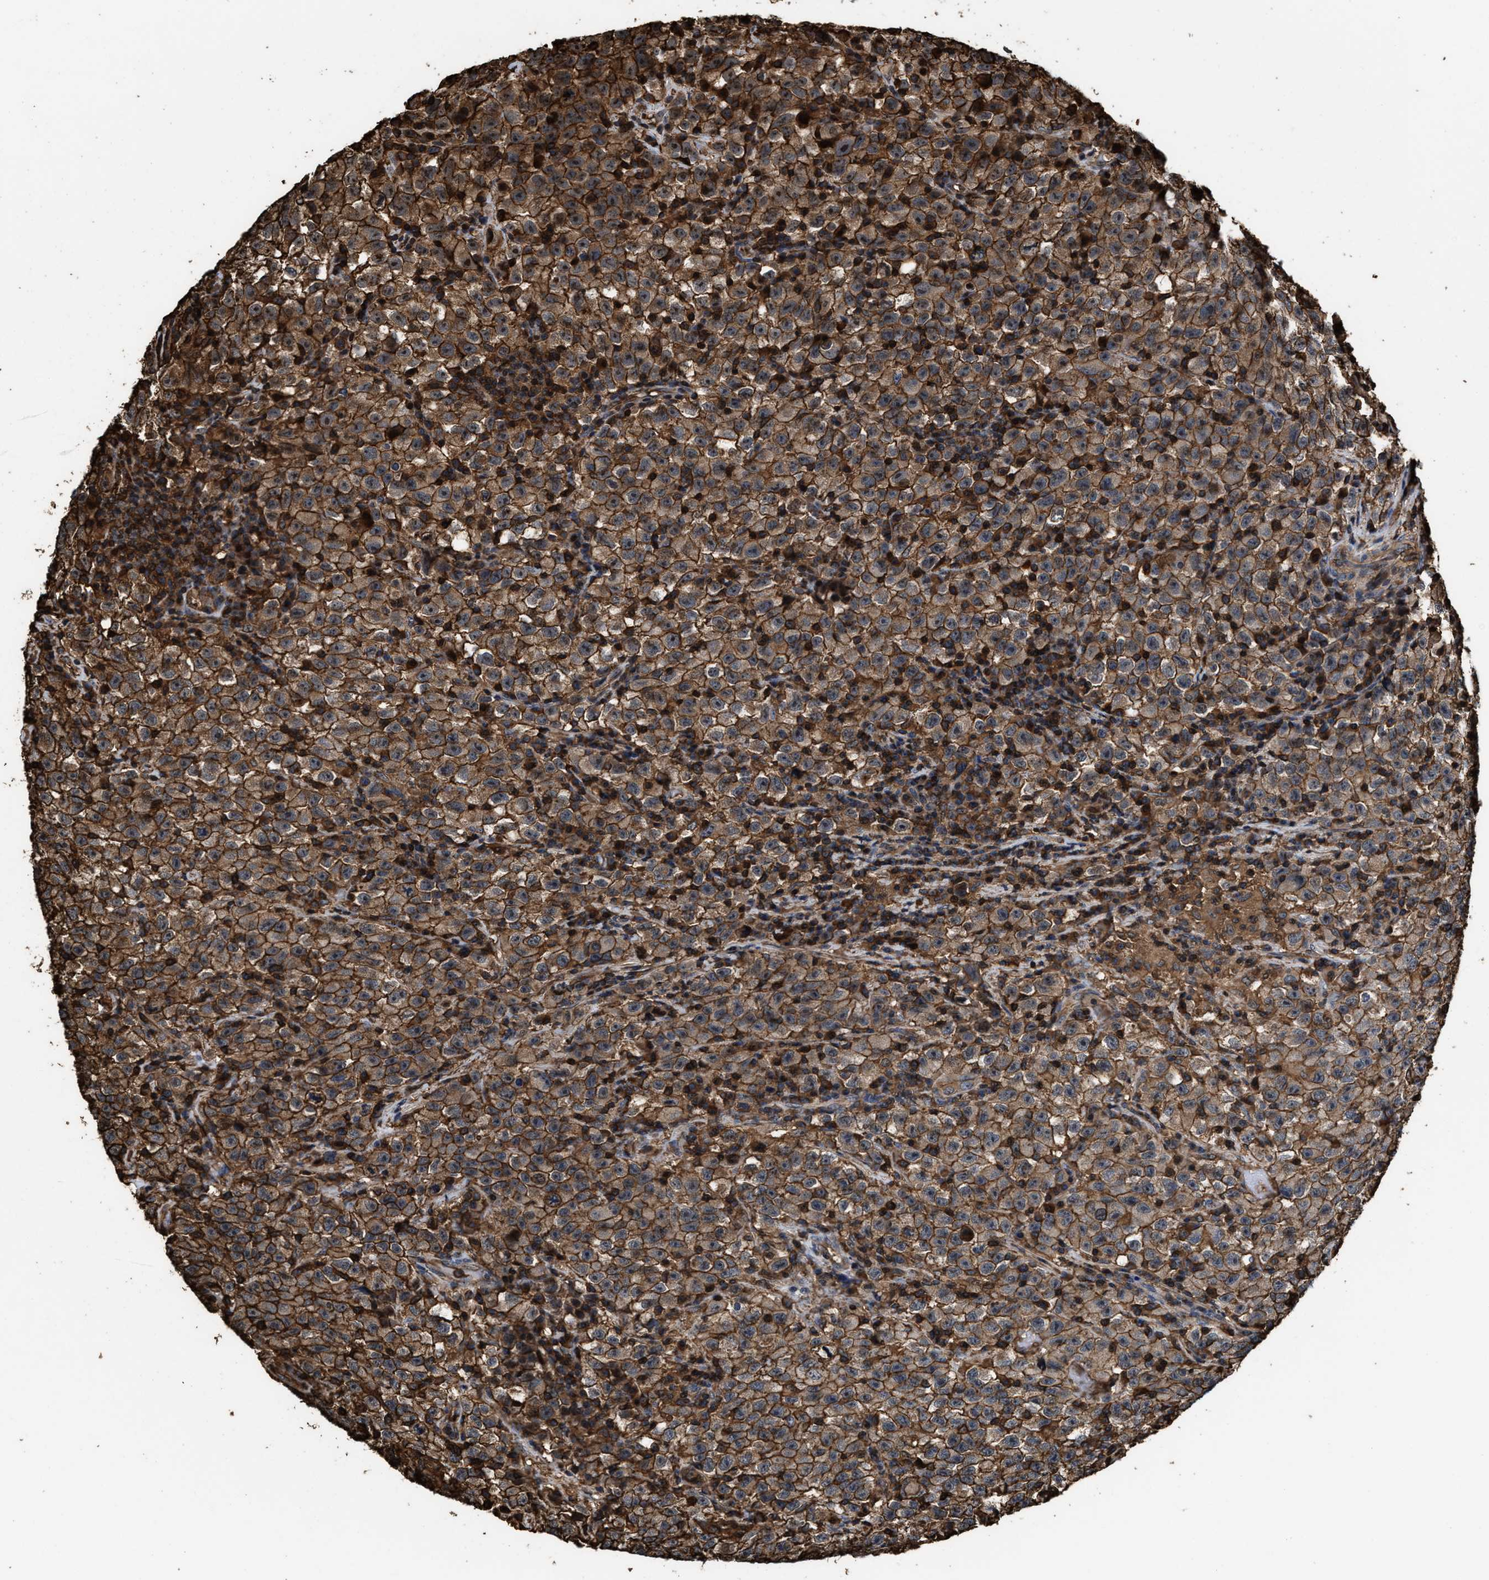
{"staining": {"intensity": "moderate", "quantity": ">75%", "location": "cytoplasmic/membranous"}, "tissue": "testis cancer", "cell_type": "Tumor cells", "image_type": "cancer", "snomed": [{"axis": "morphology", "description": "Seminoma, NOS"}, {"axis": "topography", "description": "Testis"}], "caption": "An IHC image of neoplastic tissue is shown. Protein staining in brown highlights moderate cytoplasmic/membranous positivity in testis seminoma within tumor cells. (brown staining indicates protein expression, while blue staining denotes nuclei).", "gene": "KBTBD2", "patient": {"sex": "male", "age": 22}}